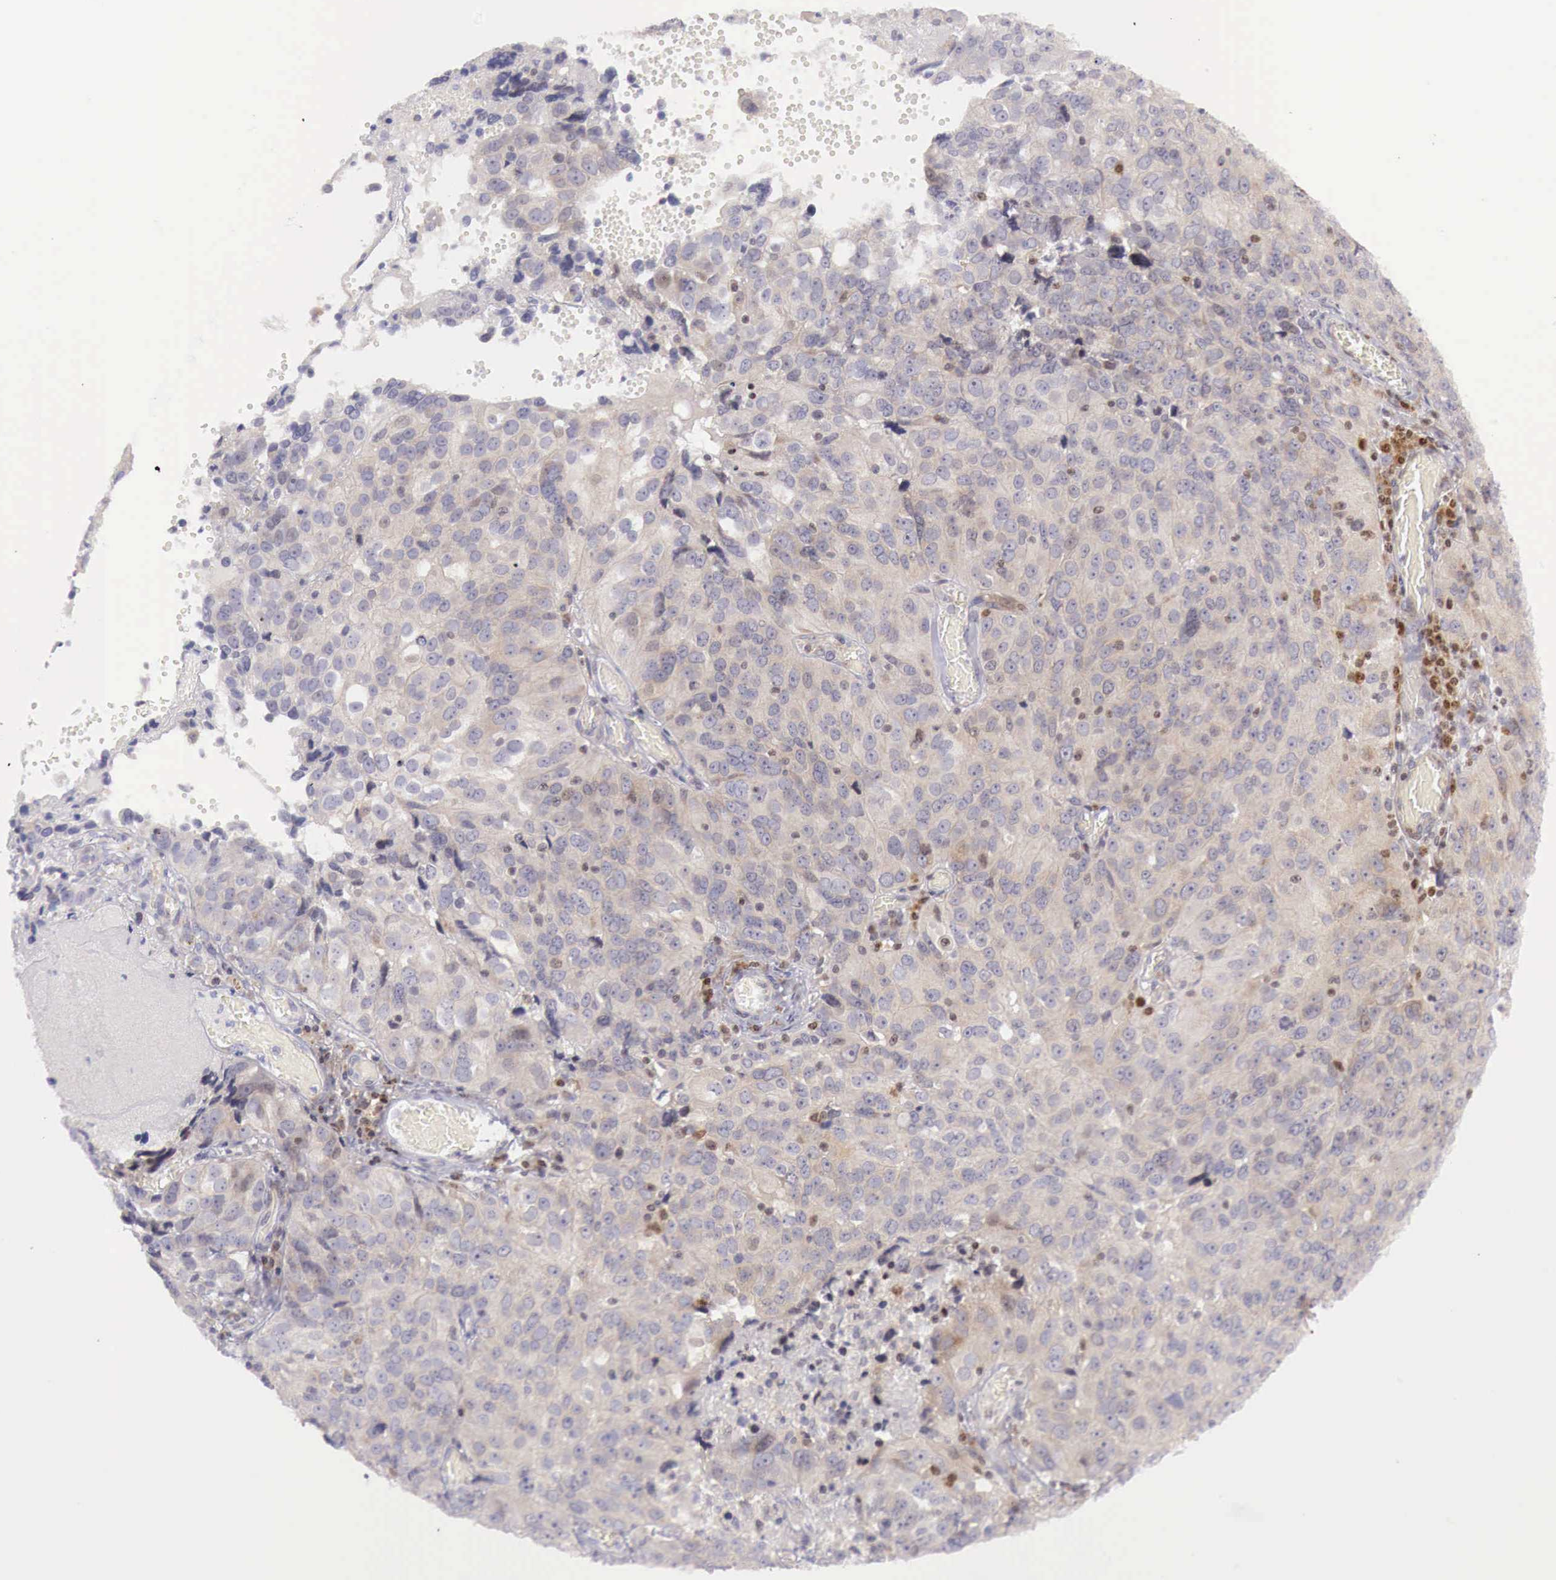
{"staining": {"intensity": "weak", "quantity": "25%-75%", "location": "none"}, "tissue": "ovarian cancer", "cell_type": "Tumor cells", "image_type": "cancer", "snomed": [{"axis": "morphology", "description": "Carcinoma, endometroid"}, {"axis": "topography", "description": "Ovary"}], "caption": "Ovarian endometroid carcinoma stained with IHC shows weak None staining in approximately 25%-75% of tumor cells. (DAB = brown stain, brightfield microscopy at high magnification).", "gene": "CLCN5", "patient": {"sex": "female", "age": 75}}